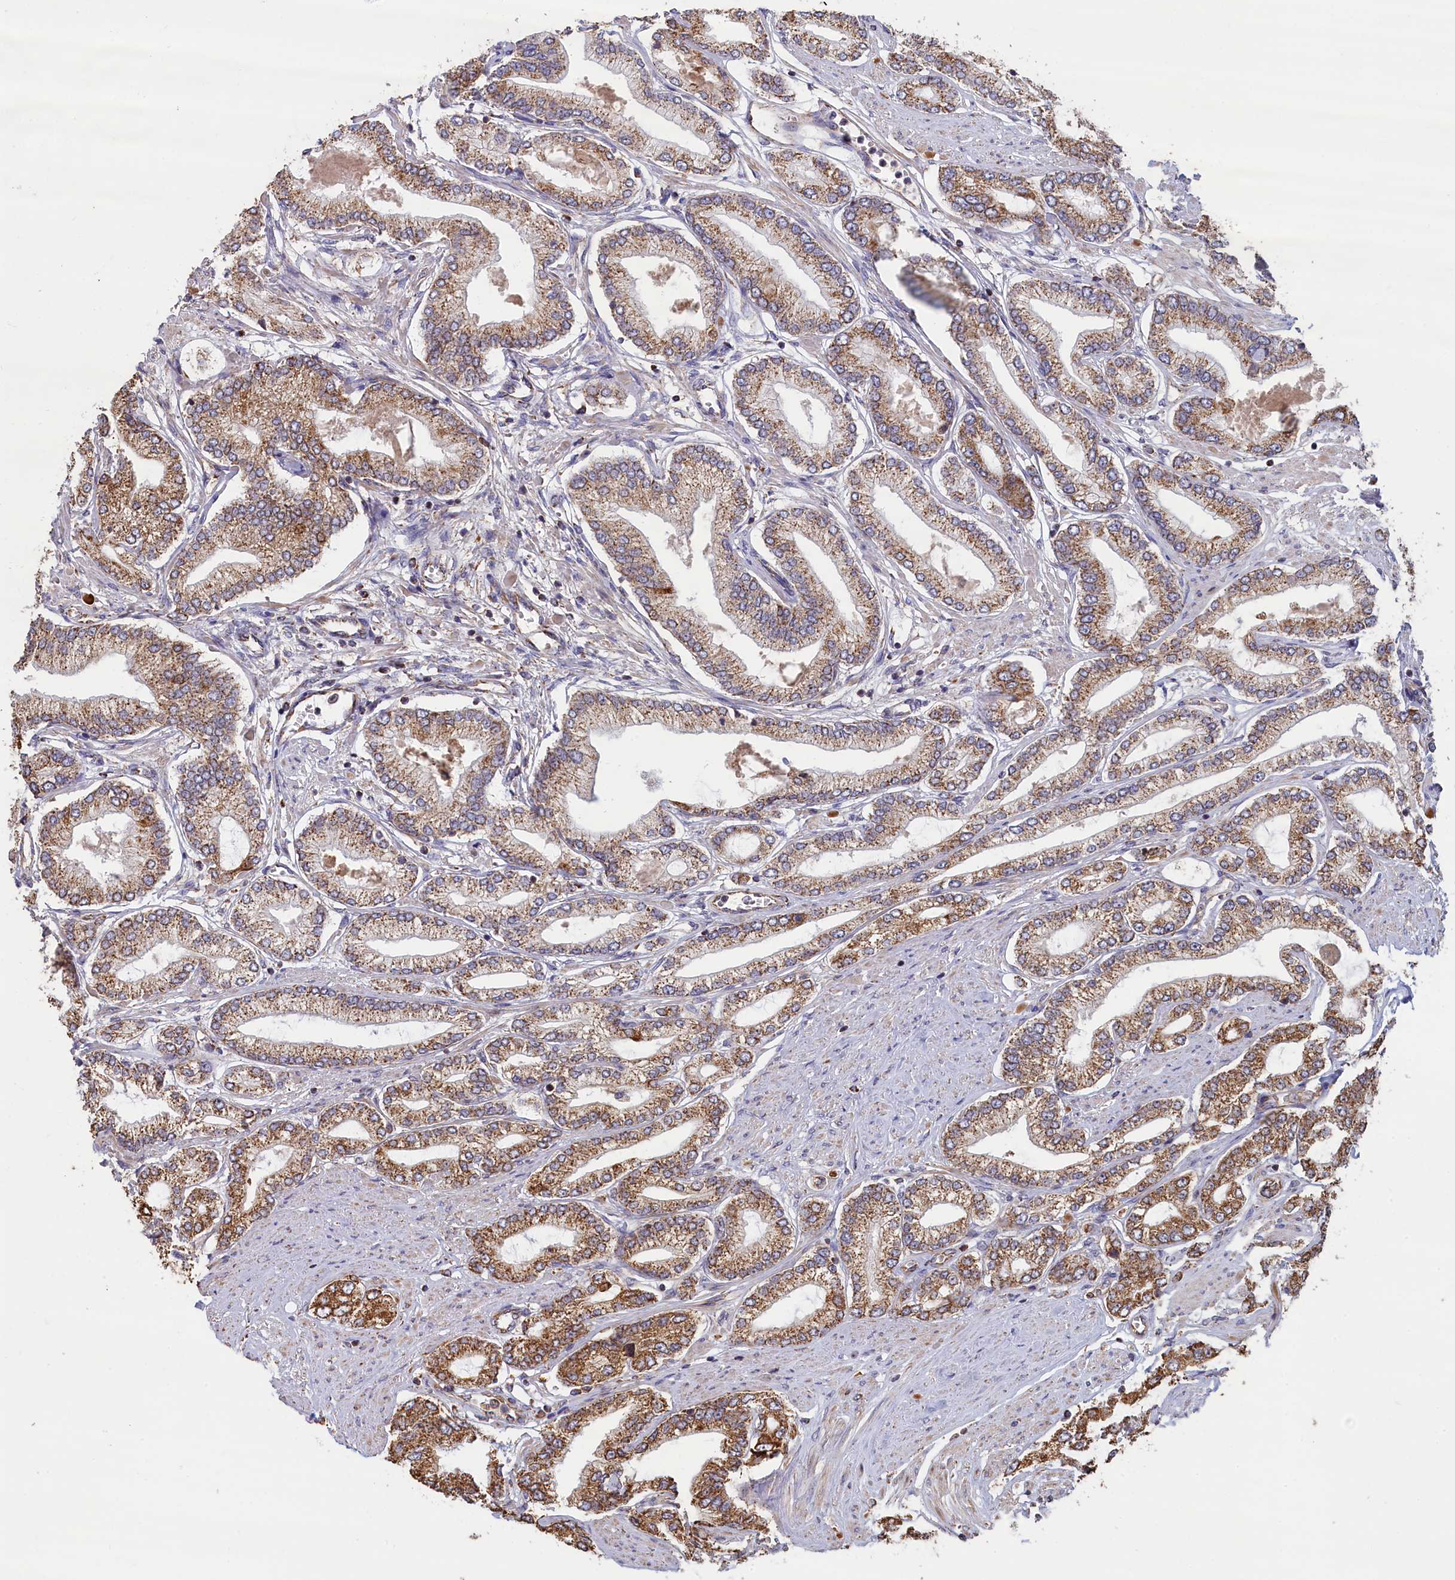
{"staining": {"intensity": "moderate", "quantity": ">75%", "location": "cytoplasmic/membranous"}, "tissue": "prostate cancer", "cell_type": "Tumor cells", "image_type": "cancer", "snomed": [{"axis": "morphology", "description": "Adenocarcinoma, Low grade"}, {"axis": "topography", "description": "Prostate"}], "caption": "This is a histology image of IHC staining of prostate cancer, which shows moderate staining in the cytoplasmic/membranous of tumor cells.", "gene": "ZNF816", "patient": {"sex": "male", "age": 63}}